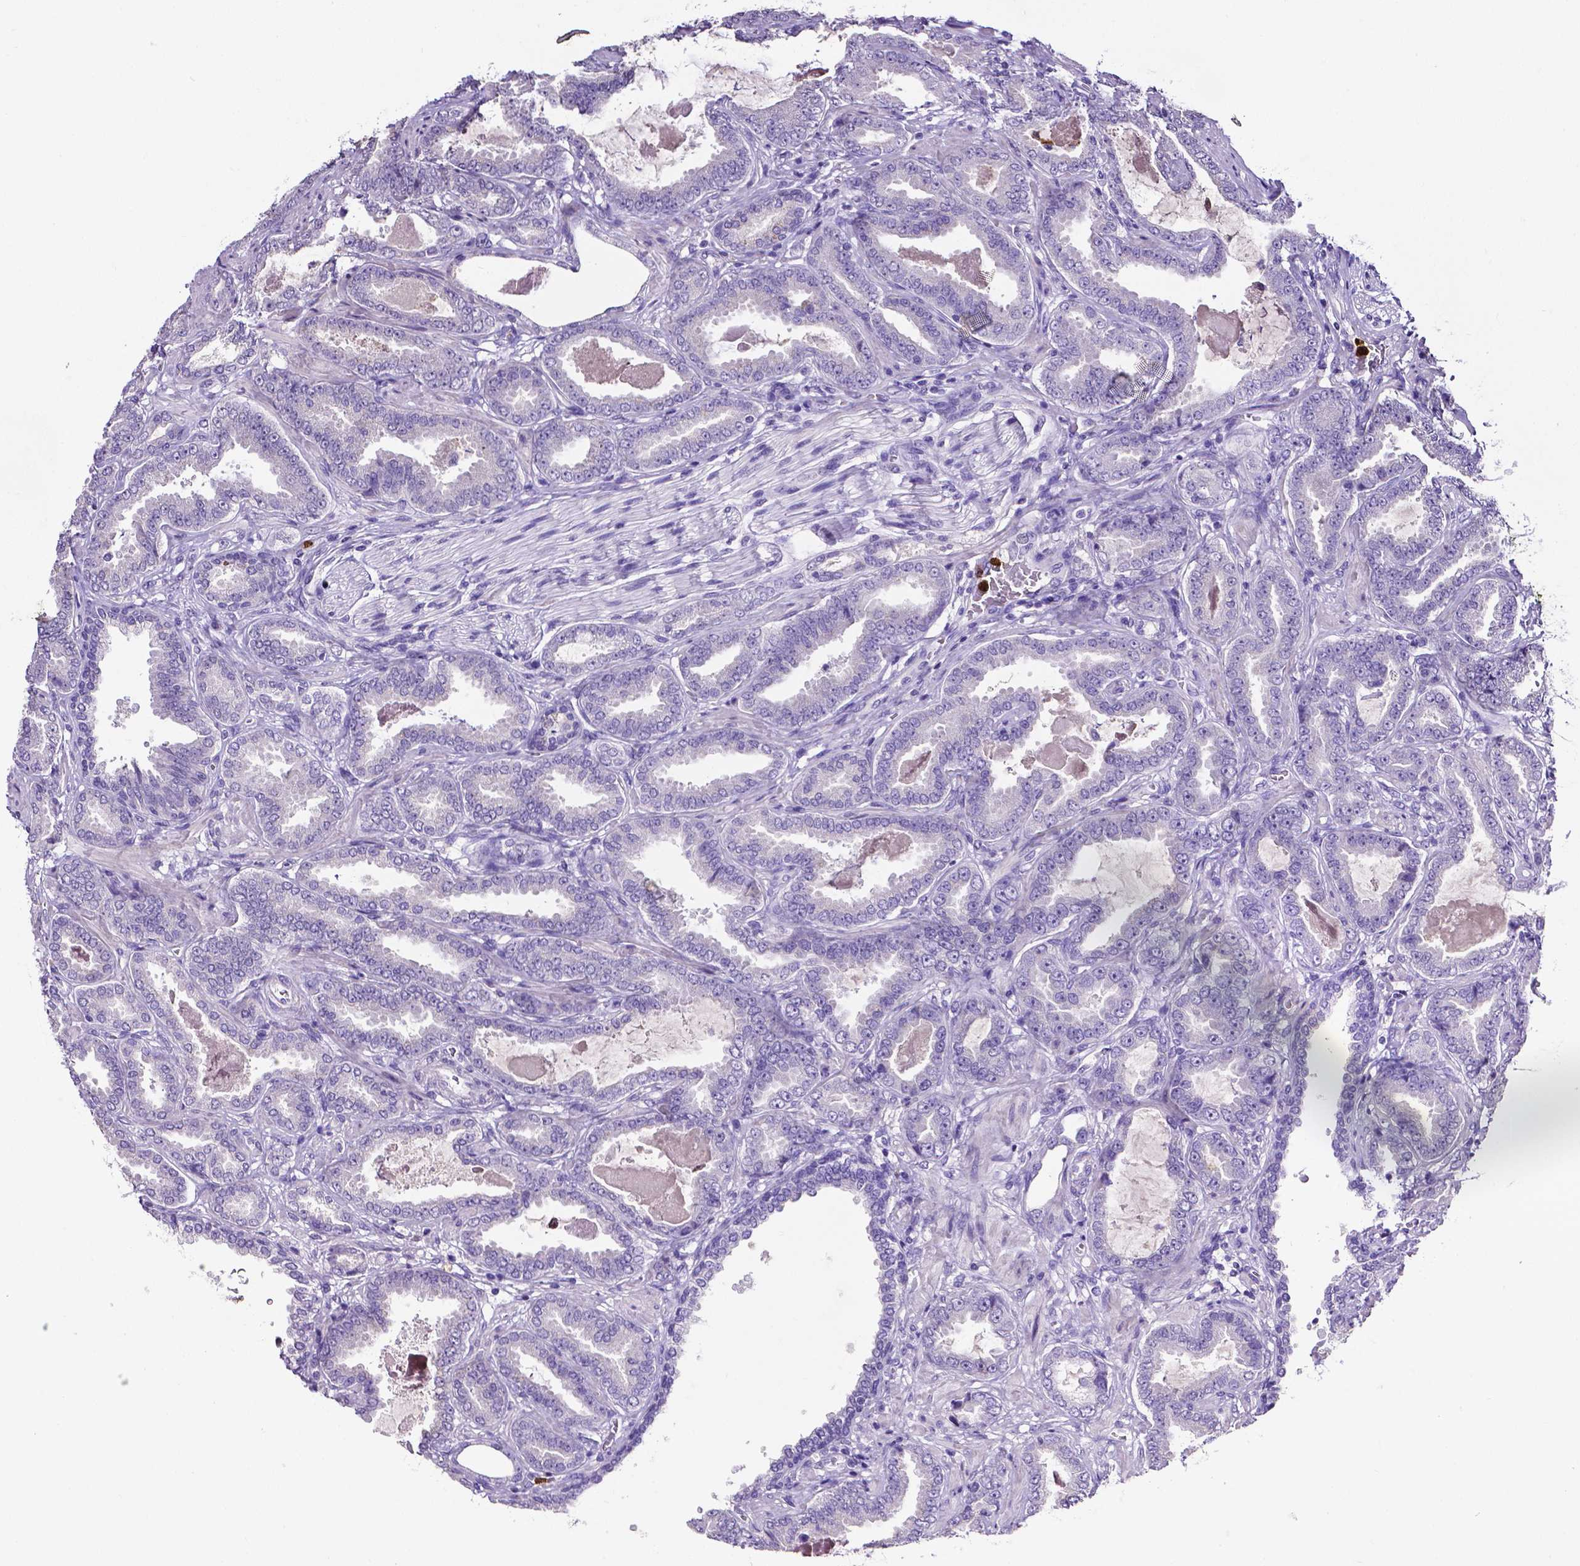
{"staining": {"intensity": "negative", "quantity": "none", "location": "none"}, "tissue": "prostate cancer", "cell_type": "Tumor cells", "image_type": "cancer", "snomed": [{"axis": "morphology", "description": "Adenocarcinoma, NOS"}, {"axis": "topography", "description": "Prostate"}], "caption": "Immunohistochemistry photomicrograph of neoplastic tissue: human prostate cancer (adenocarcinoma) stained with DAB (3,3'-diaminobenzidine) displays no significant protein expression in tumor cells. (Immunohistochemistry, brightfield microscopy, high magnification).", "gene": "MMP9", "patient": {"sex": "male", "age": 64}}